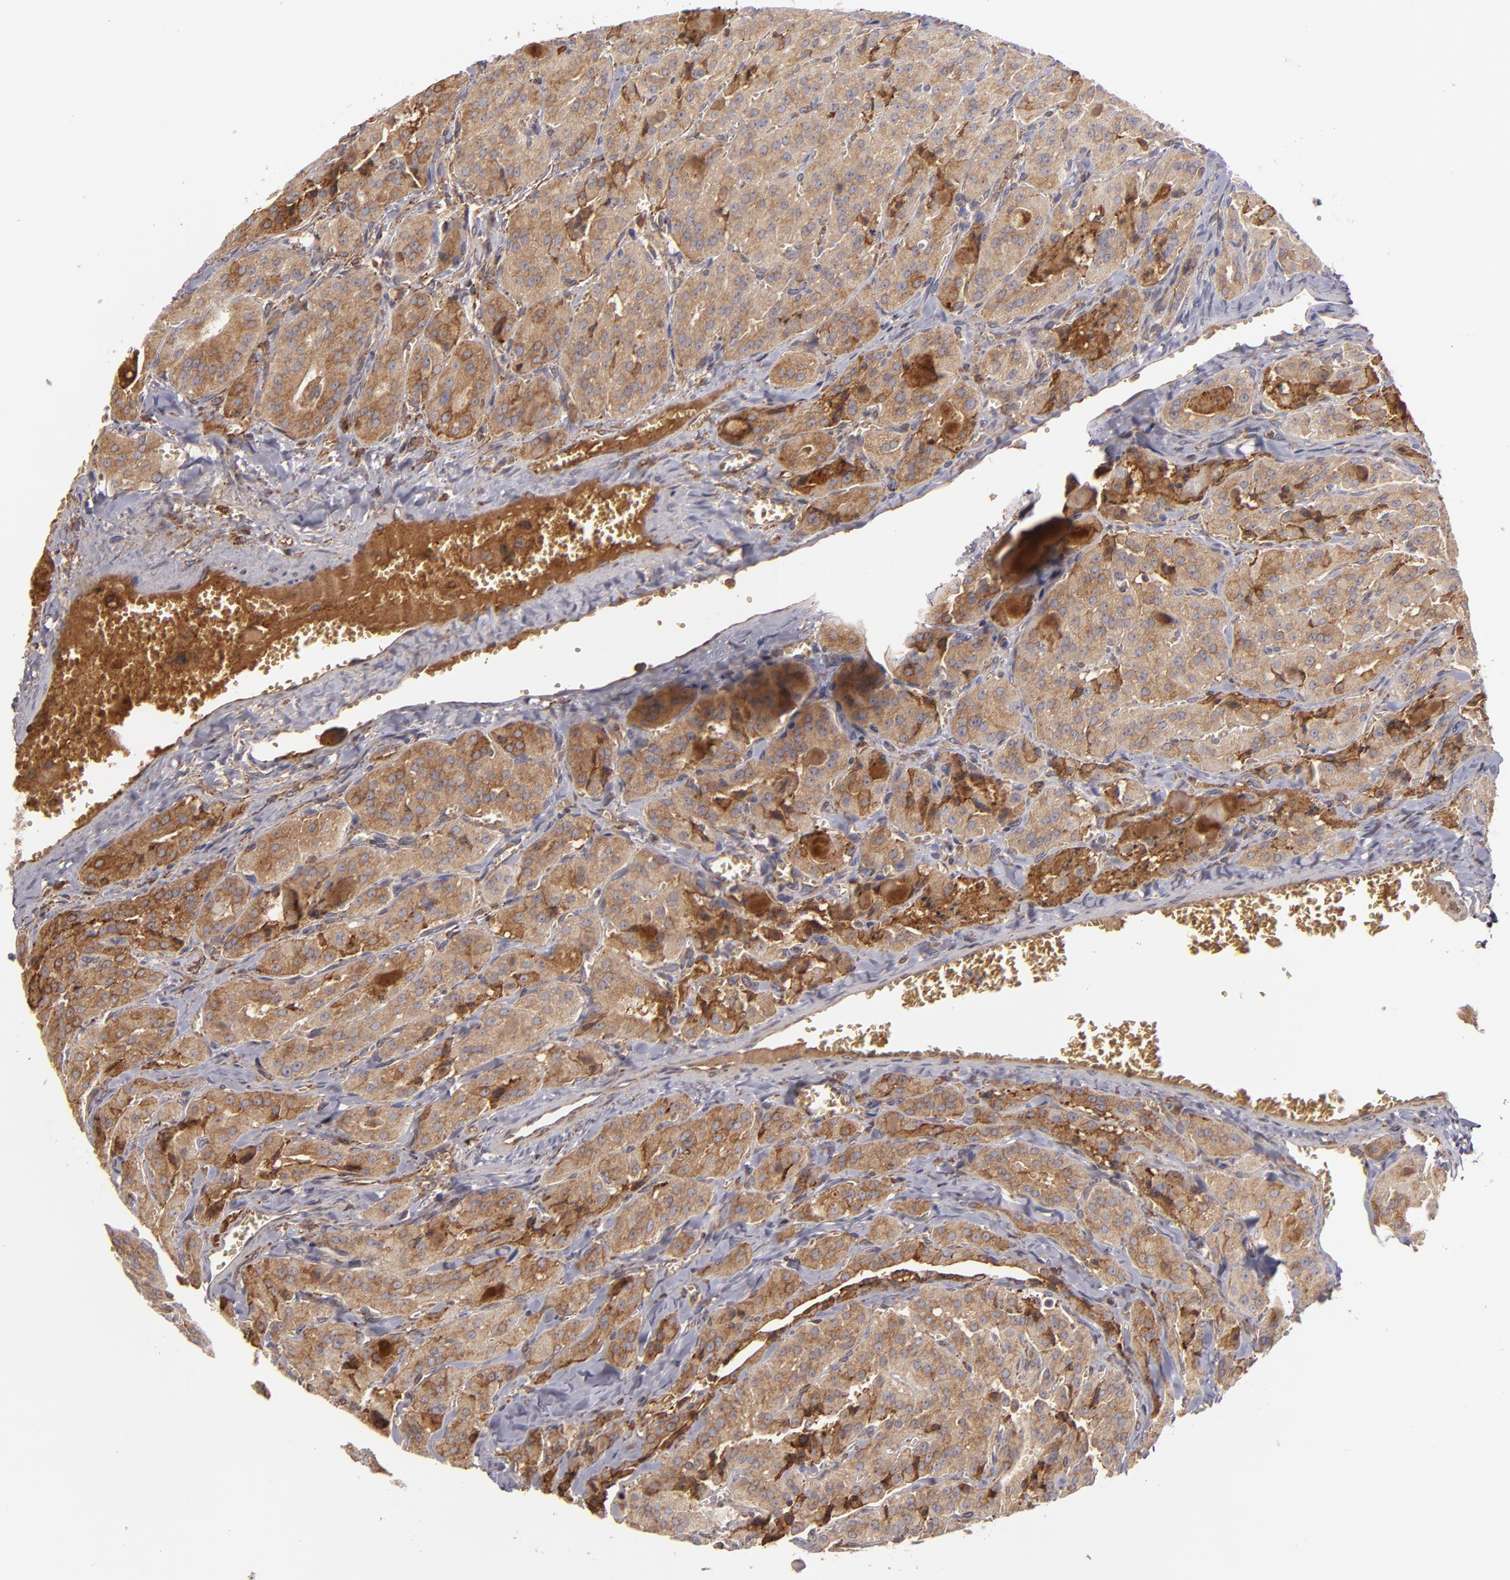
{"staining": {"intensity": "moderate", "quantity": ">75%", "location": "cytoplasmic/membranous"}, "tissue": "thyroid cancer", "cell_type": "Tumor cells", "image_type": "cancer", "snomed": [{"axis": "morphology", "description": "Carcinoma, NOS"}, {"axis": "topography", "description": "Thyroid gland"}], "caption": "Human thyroid cancer stained with a protein marker reveals moderate staining in tumor cells.", "gene": "CFB", "patient": {"sex": "male", "age": 76}}